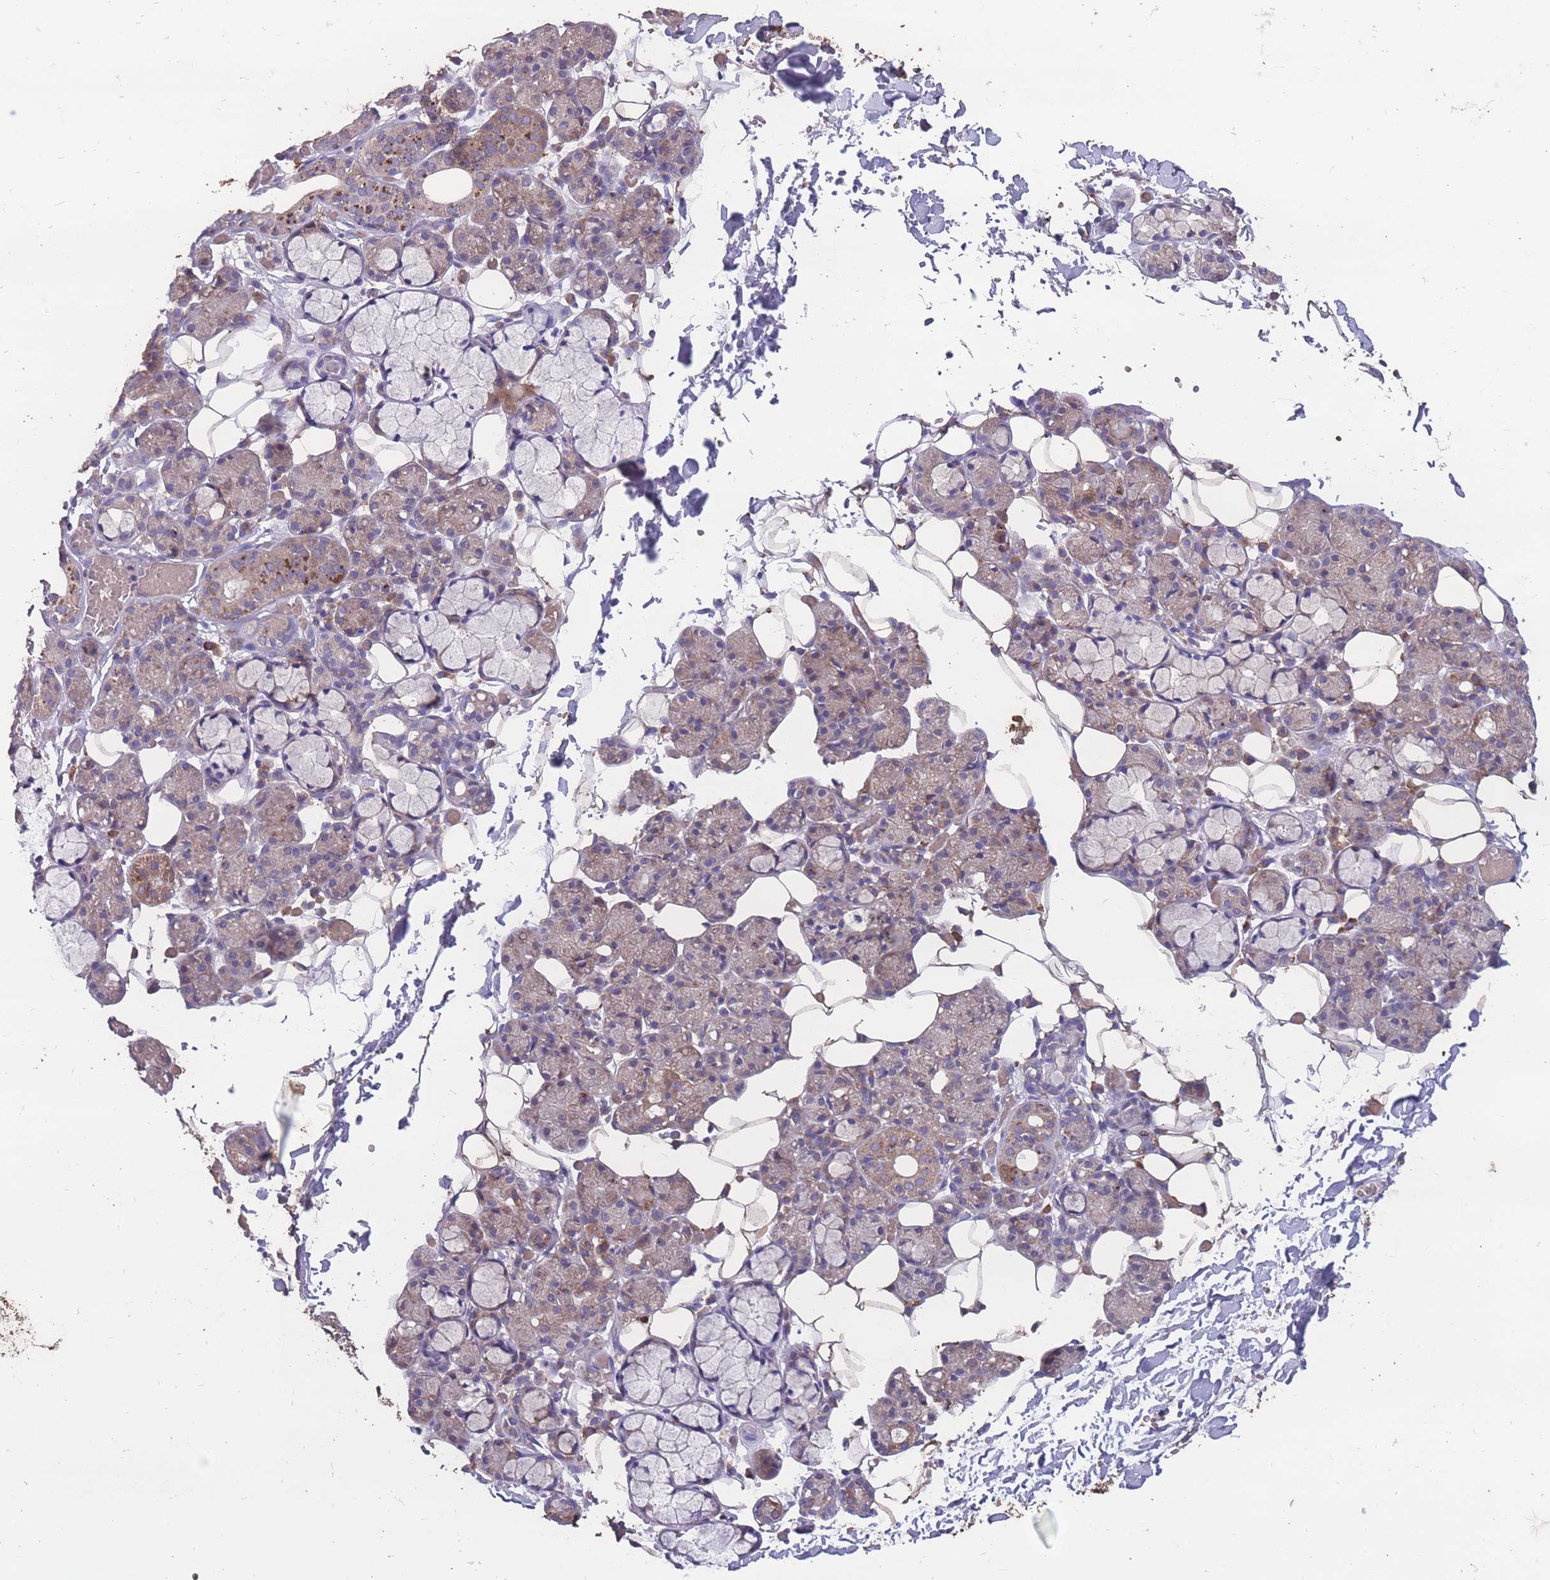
{"staining": {"intensity": "weak", "quantity": "25%-75%", "location": "cytoplasmic/membranous"}, "tissue": "salivary gland", "cell_type": "Glandular cells", "image_type": "normal", "snomed": [{"axis": "morphology", "description": "Normal tissue, NOS"}, {"axis": "topography", "description": "Salivary gland"}], "caption": "Immunohistochemical staining of normal human salivary gland shows low levels of weak cytoplasmic/membranous positivity in approximately 25%-75% of glandular cells. (Brightfield microscopy of DAB IHC at high magnification).", "gene": "STIM2", "patient": {"sex": "male", "age": 63}}